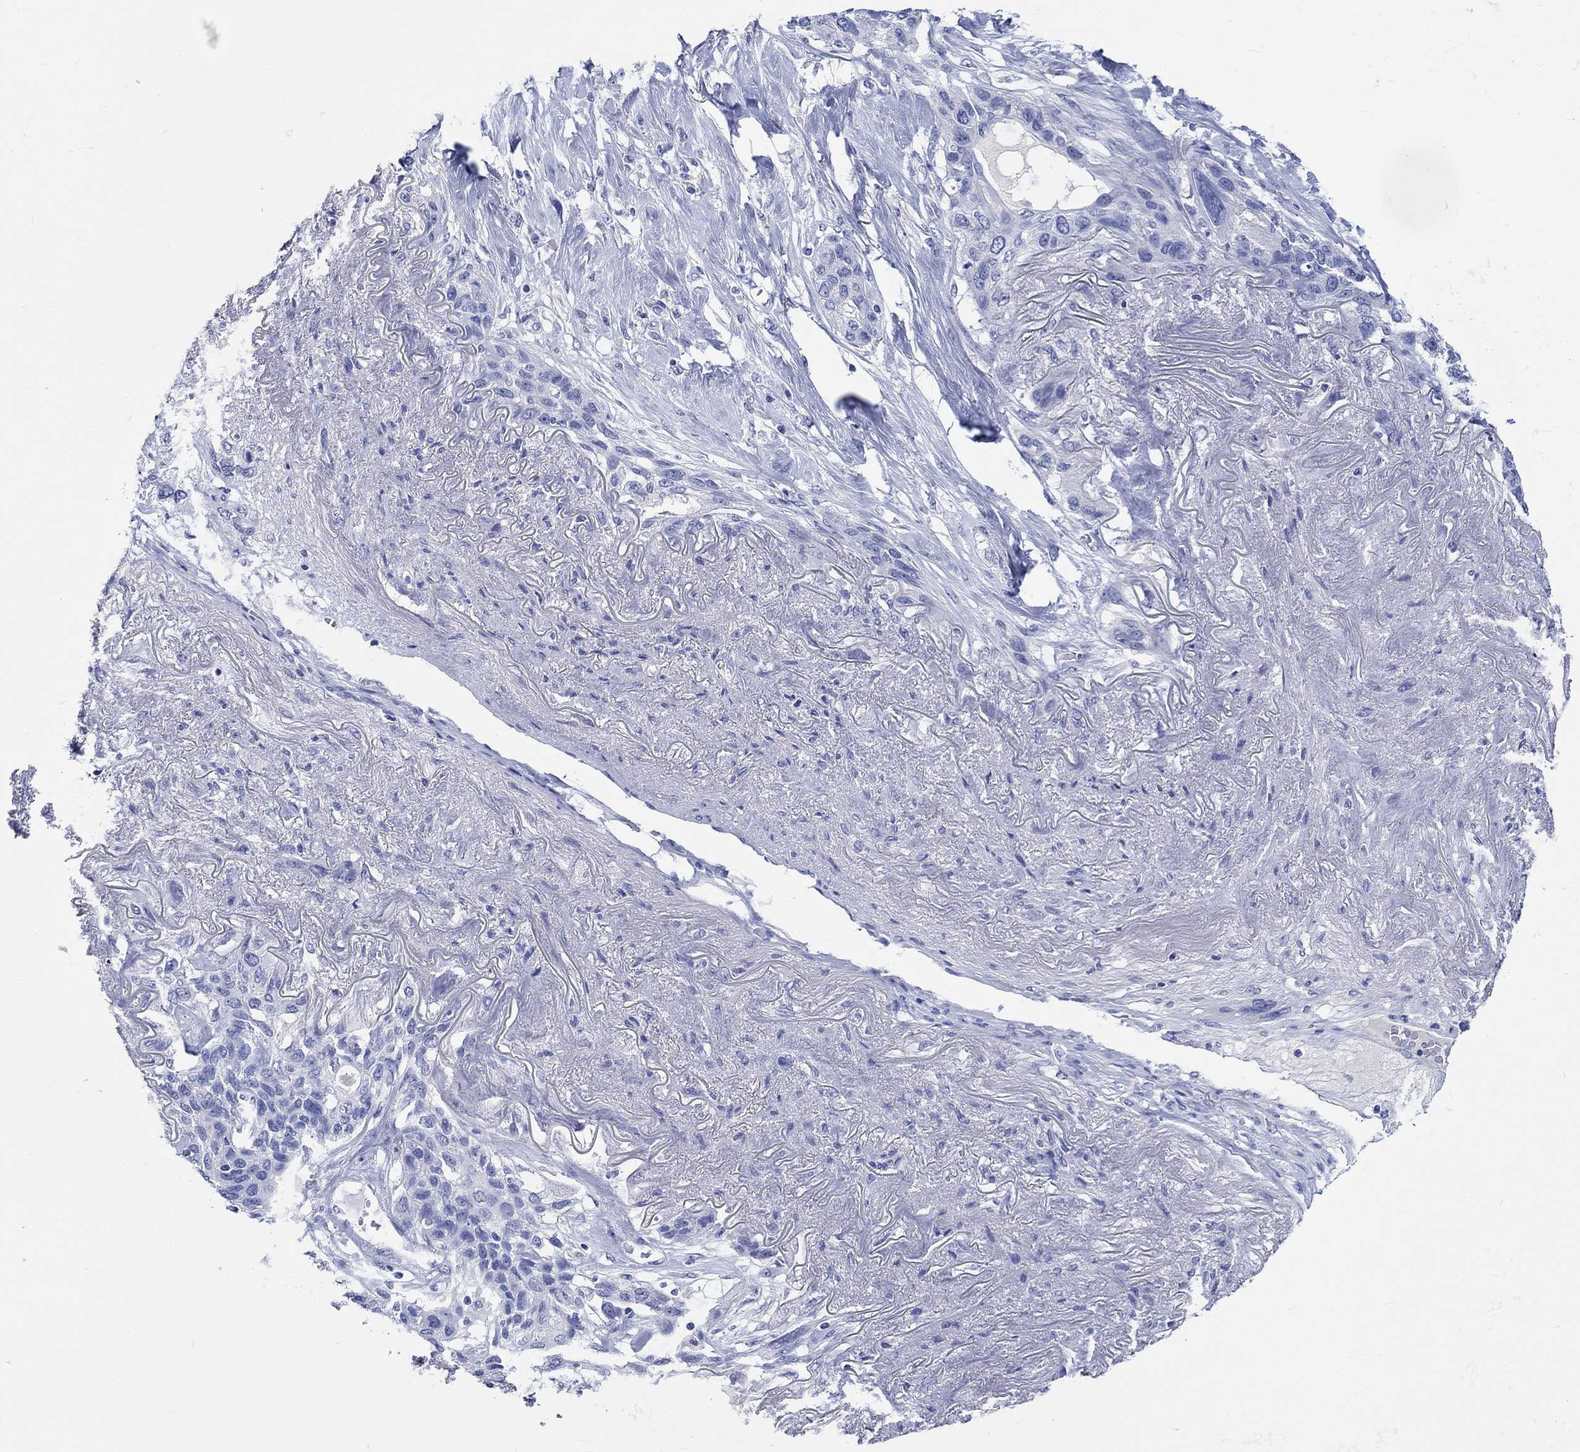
{"staining": {"intensity": "negative", "quantity": "none", "location": "none"}, "tissue": "lung cancer", "cell_type": "Tumor cells", "image_type": "cancer", "snomed": [{"axis": "morphology", "description": "Squamous cell carcinoma, NOS"}, {"axis": "topography", "description": "Lung"}], "caption": "High magnification brightfield microscopy of lung cancer stained with DAB (brown) and counterstained with hematoxylin (blue): tumor cells show no significant positivity.", "gene": "SHISA4", "patient": {"sex": "female", "age": 70}}